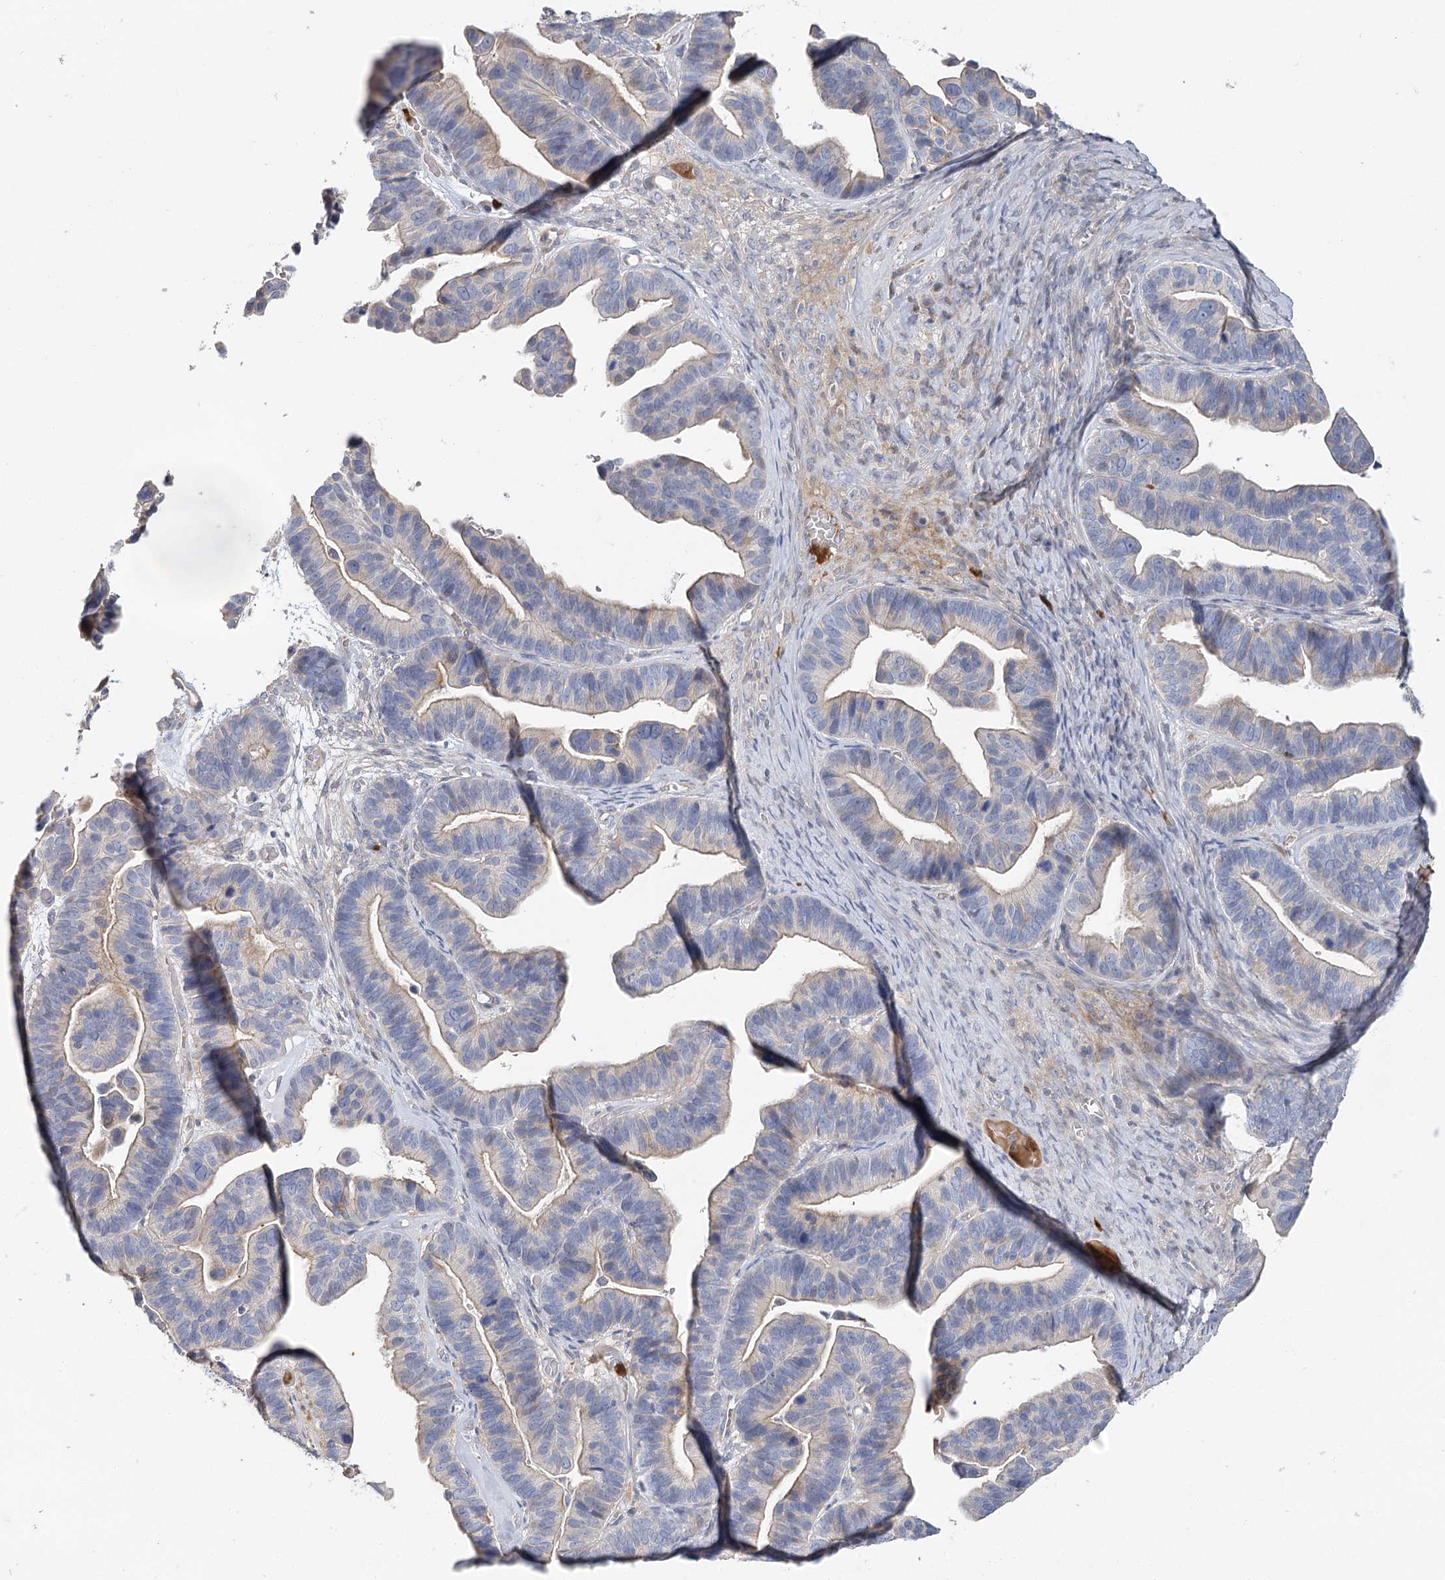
{"staining": {"intensity": "weak", "quantity": "25%-75%", "location": "cytoplasmic/membranous"}, "tissue": "ovarian cancer", "cell_type": "Tumor cells", "image_type": "cancer", "snomed": [{"axis": "morphology", "description": "Cystadenocarcinoma, serous, NOS"}, {"axis": "topography", "description": "Ovary"}], "caption": "Ovarian serous cystadenocarcinoma tissue displays weak cytoplasmic/membranous positivity in approximately 25%-75% of tumor cells", "gene": "EPB41L5", "patient": {"sex": "female", "age": 56}}